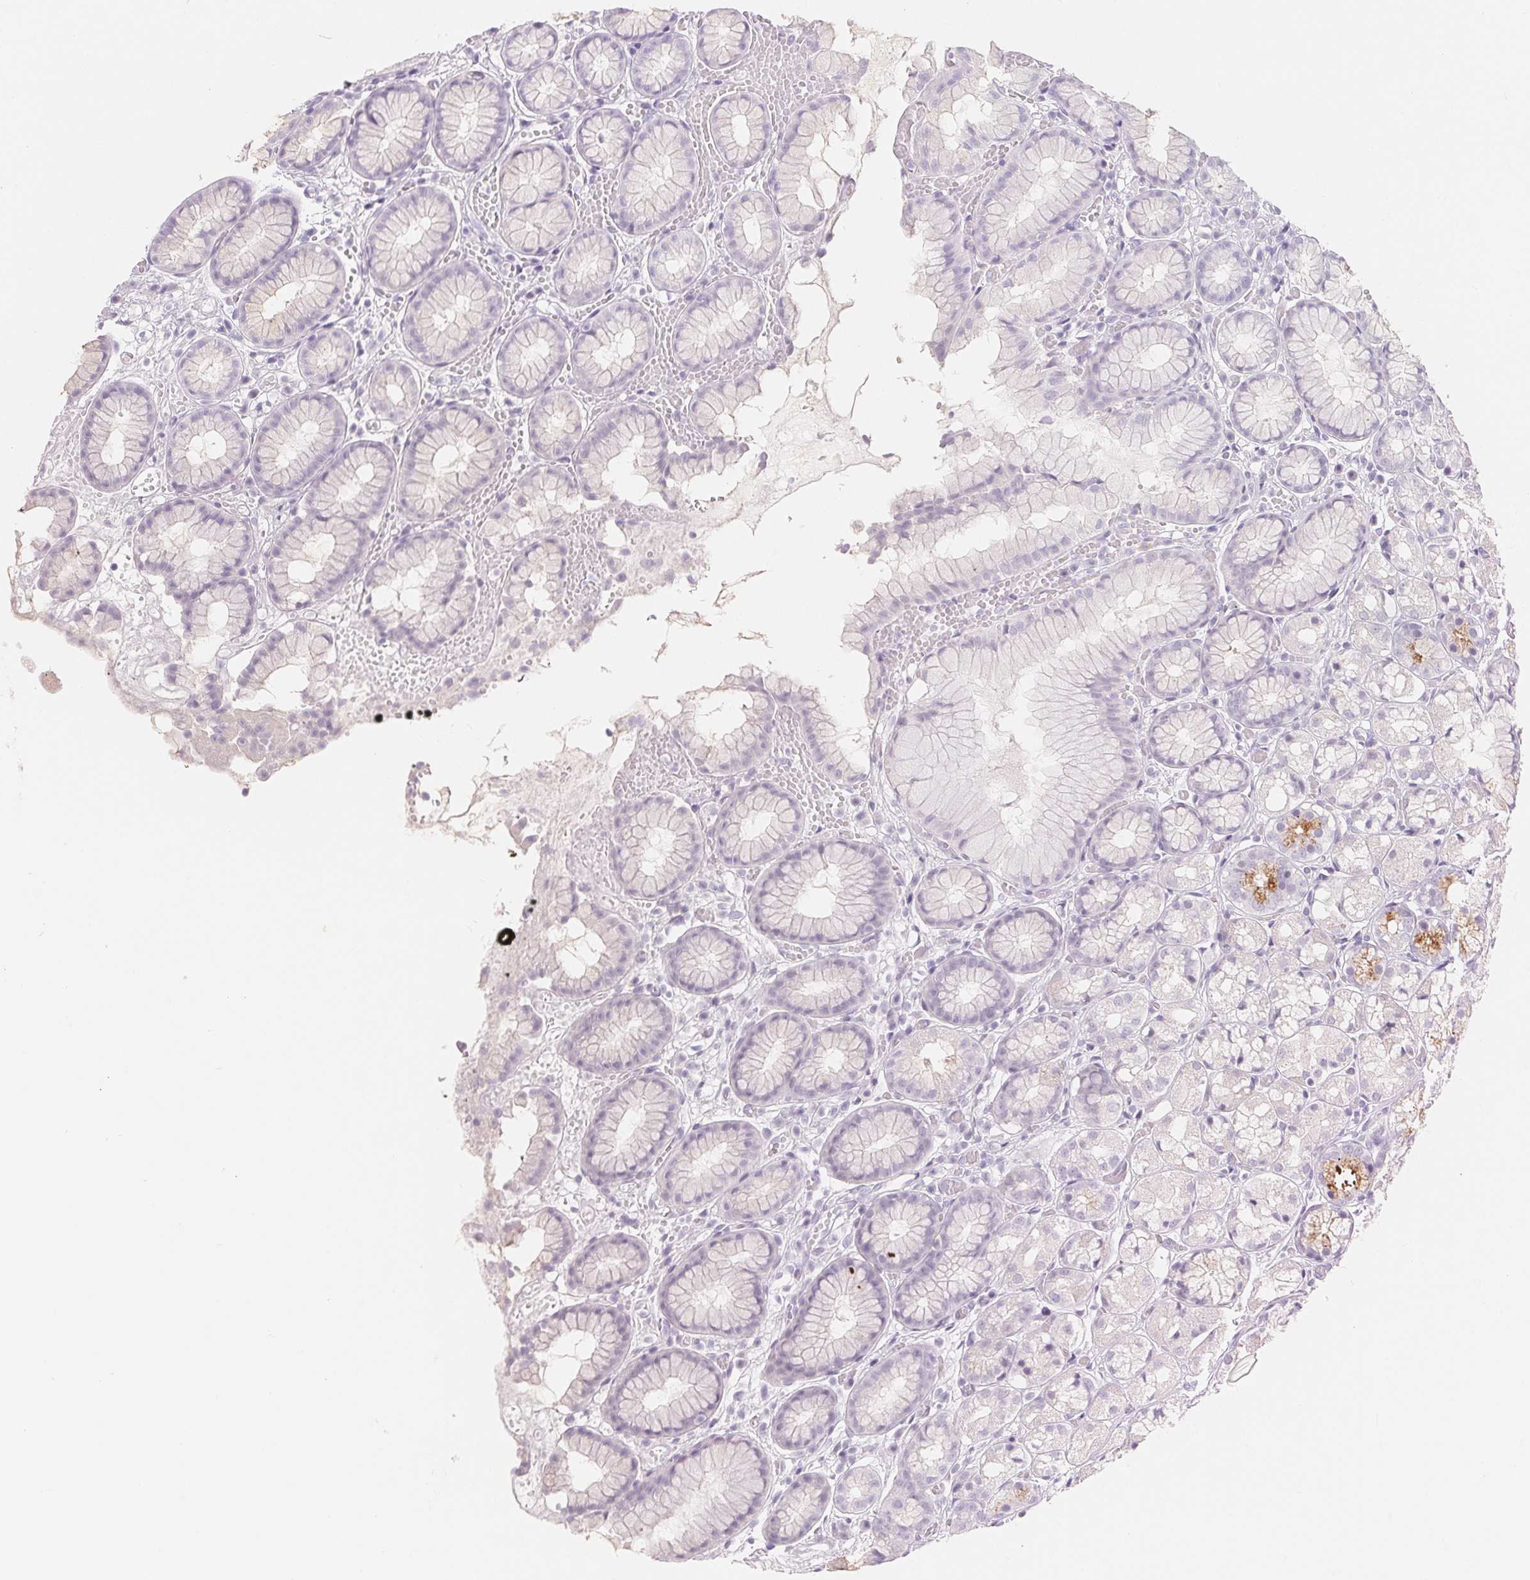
{"staining": {"intensity": "moderate", "quantity": "<25%", "location": "cytoplasmic/membranous"}, "tissue": "stomach", "cell_type": "Glandular cells", "image_type": "normal", "snomed": [{"axis": "morphology", "description": "Normal tissue, NOS"}, {"axis": "topography", "description": "Smooth muscle"}, {"axis": "topography", "description": "Stomach"}], "caption": "Stomach stained with a brown dye displays moderate cytoplasmic/membranous positive expression in approximately <25% of glandular cells.", "gene": "SPACA5B", "patient": {"sex": "male", "age": 70}}